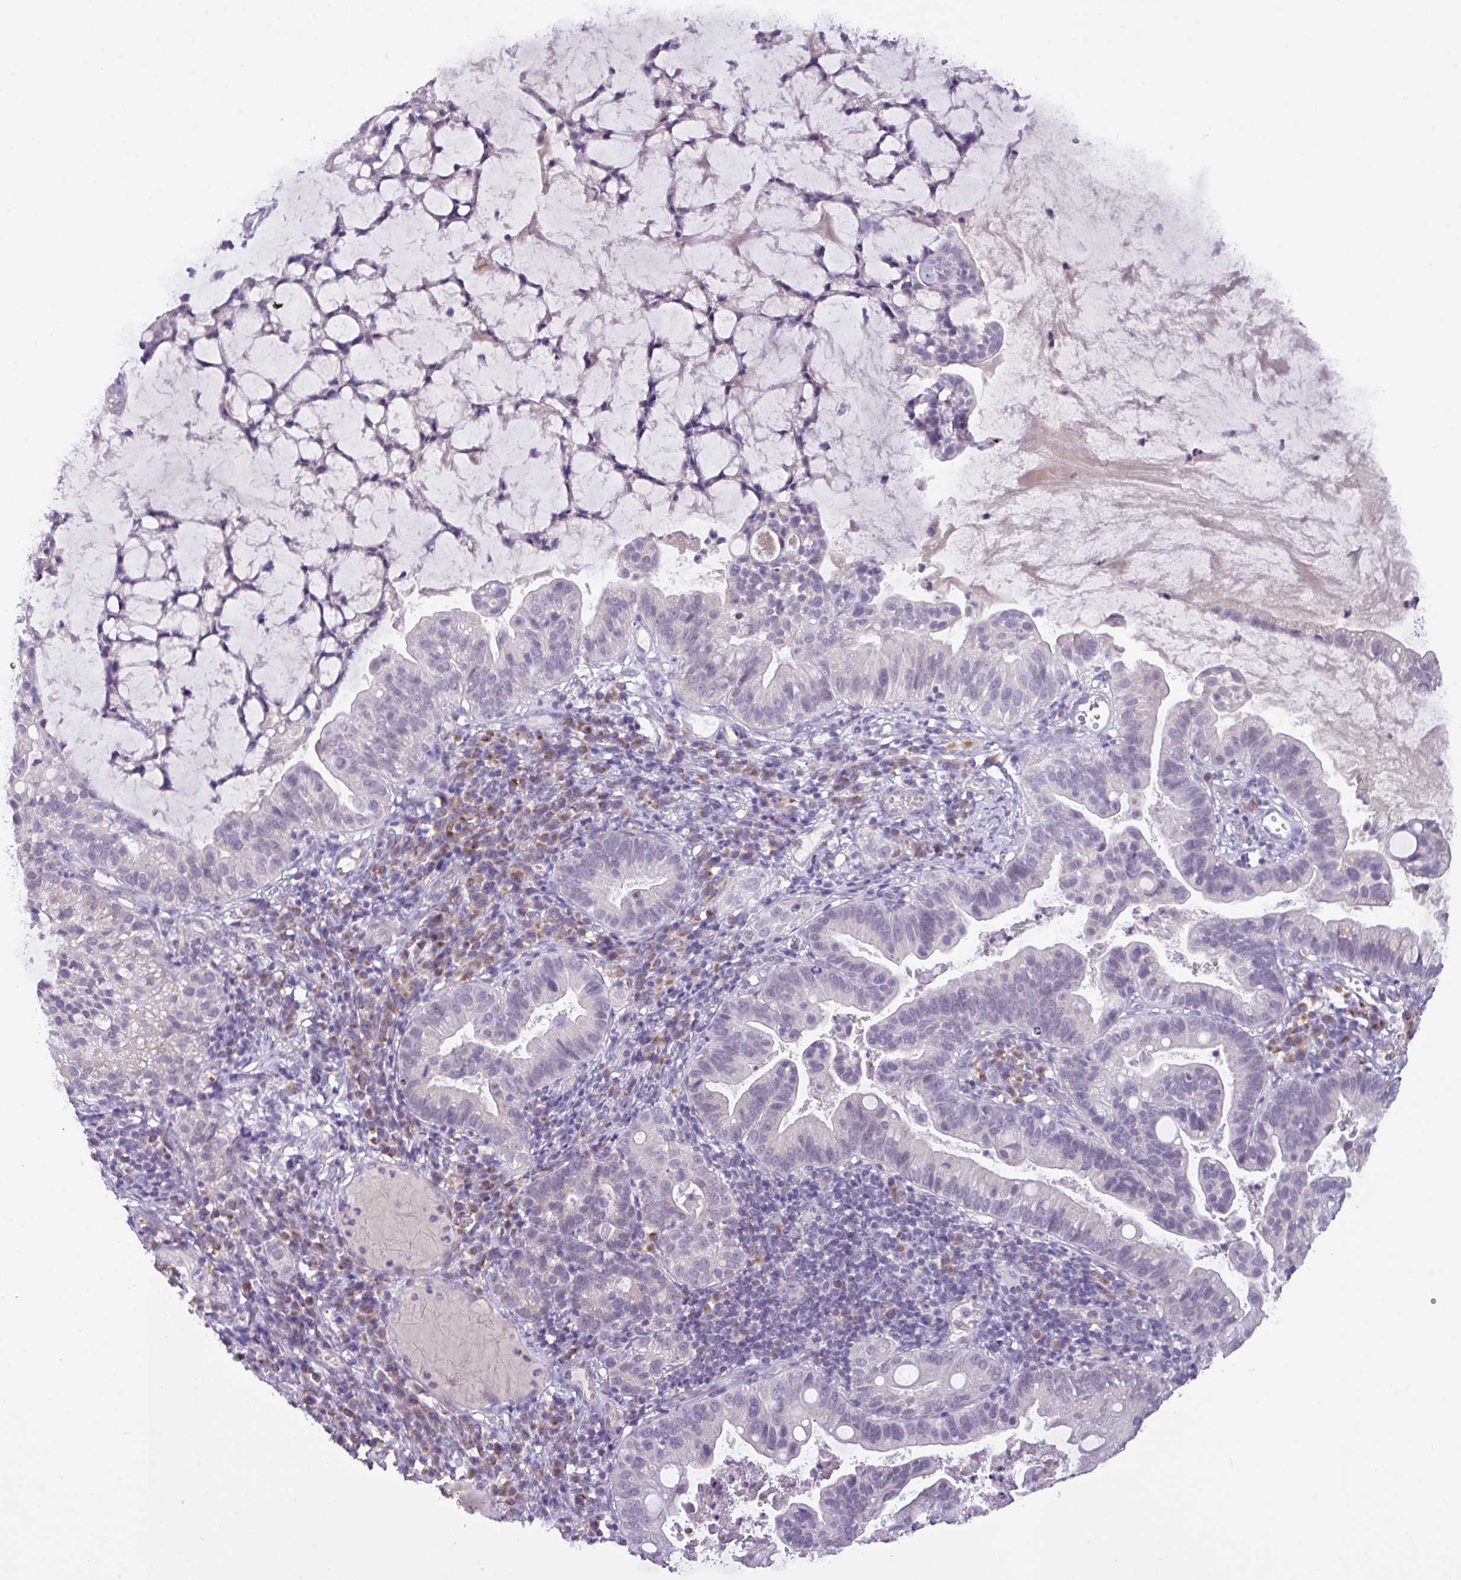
{"staining": {"intensity": "negative", "quantity": "none", "location": "none"}, "tissue": "cervical cancer", "cell_type": "Tumor cells", "image_type": "cancer", "snomed": [{"axis": "morphology", "description": "Adenocarcinoma, NOS"}, {"axis": "topography", "description": "Cervix"}], "caption": "Photomicrograph shows no protein positivity in tumor cells of cervical adenocarcinoma tissue. (DAB IHC visualized using brightfield microscopy, high magnification).", "gene": "ZNF524", "patient": {"sex": "female", "age": 41}}